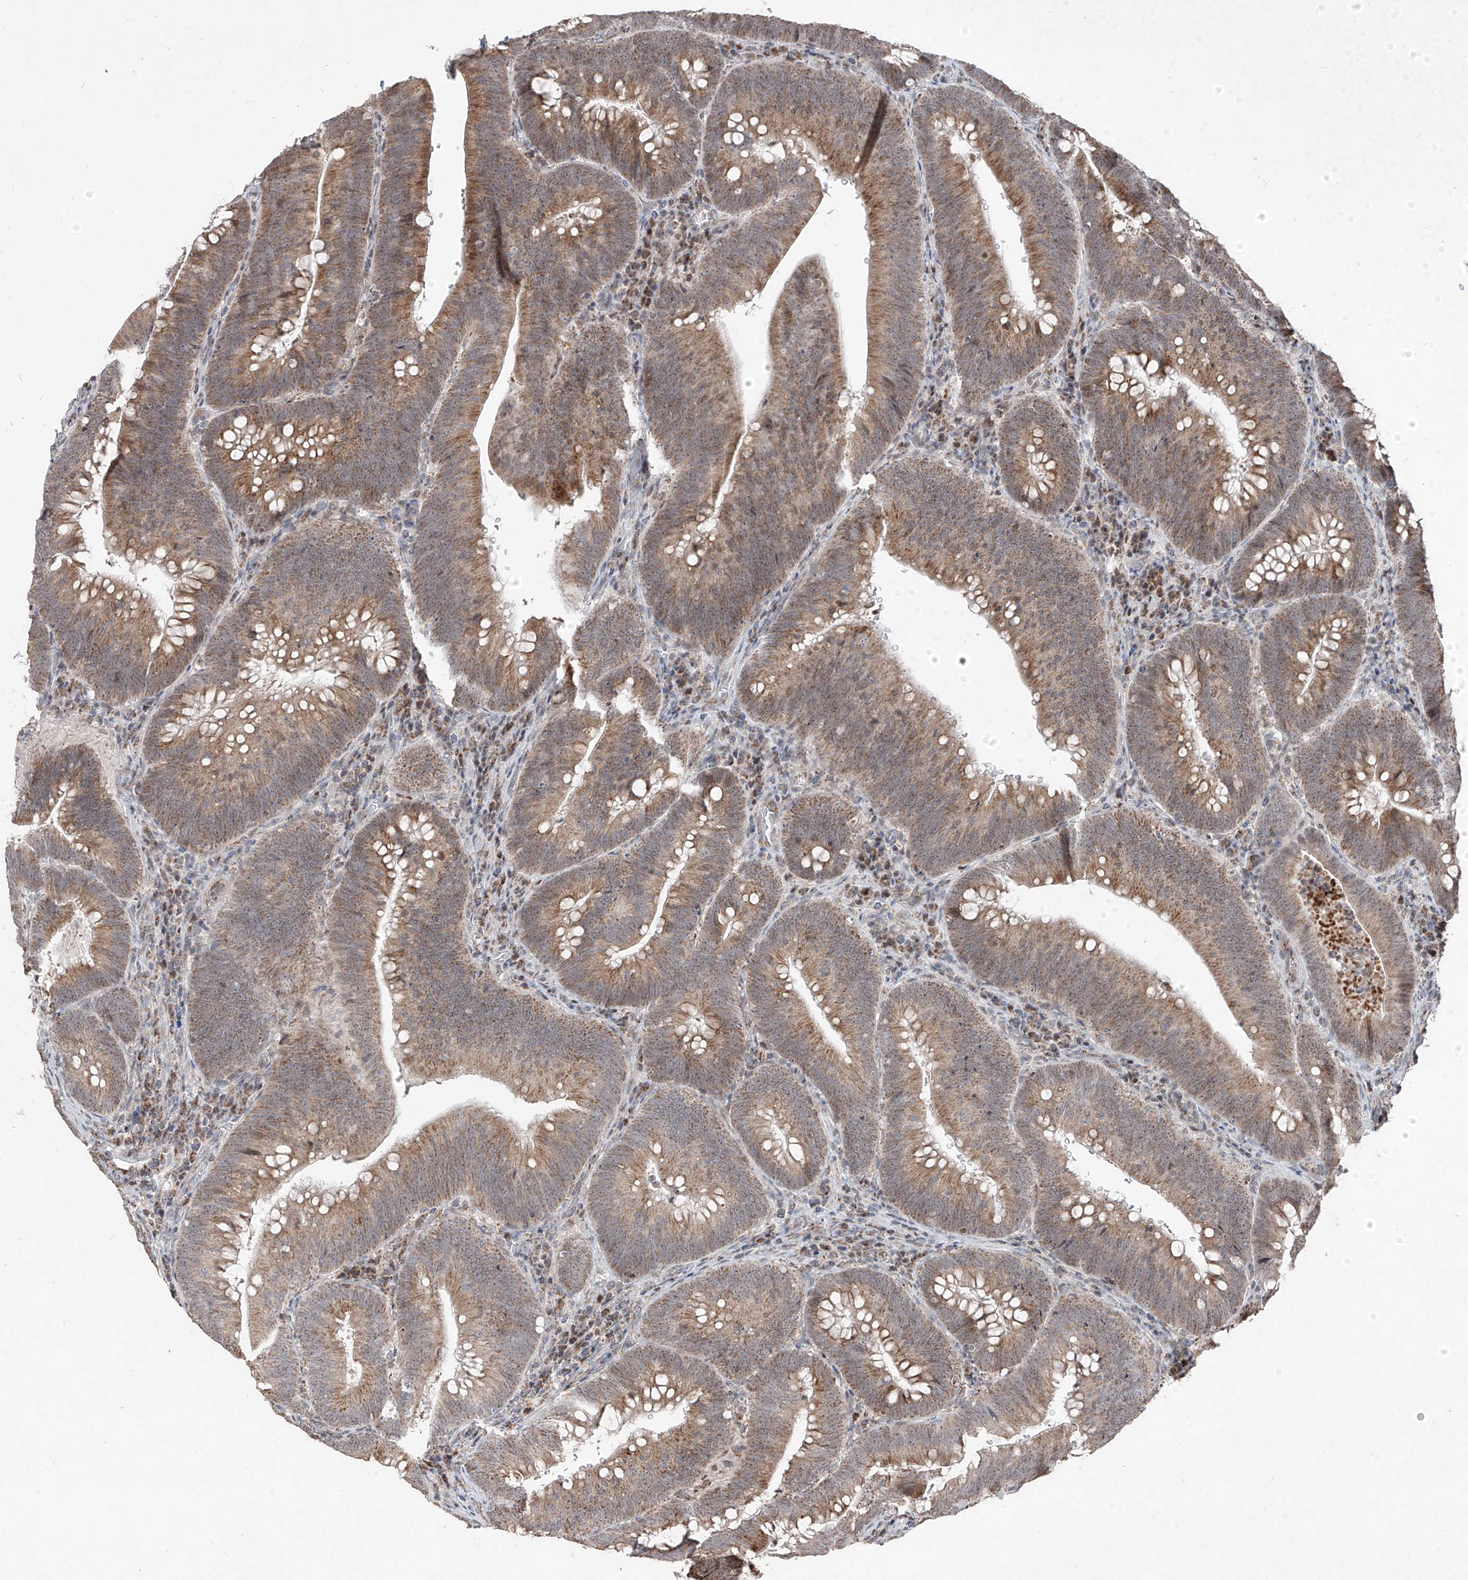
{"staining": {"intensity": "moderate", "quantity": ">75%", "location": "cytoplasmic/membranous"}, "tissue": "colorectal cancer", "cell_type": "Tumor cells", "image_type": "cancer", "snomed": [{"axis": "morphology", "description": "Normal tissue, NOS"}, {"axis": "topography", "description": "Colon"}], "caption": "A high-resolution micrograph shows immunohistochemistry staining of colorectal cancer, which exhibits moderate cytoplasmic/membranous staining in about >75% of tumor cells. (DAB (3,3'-diaminobenzidine) = brown stain, brightfield microscopy at high magnification).", "gene": "NDUFB3", "patient": {"sex": "female", "age": 82}}